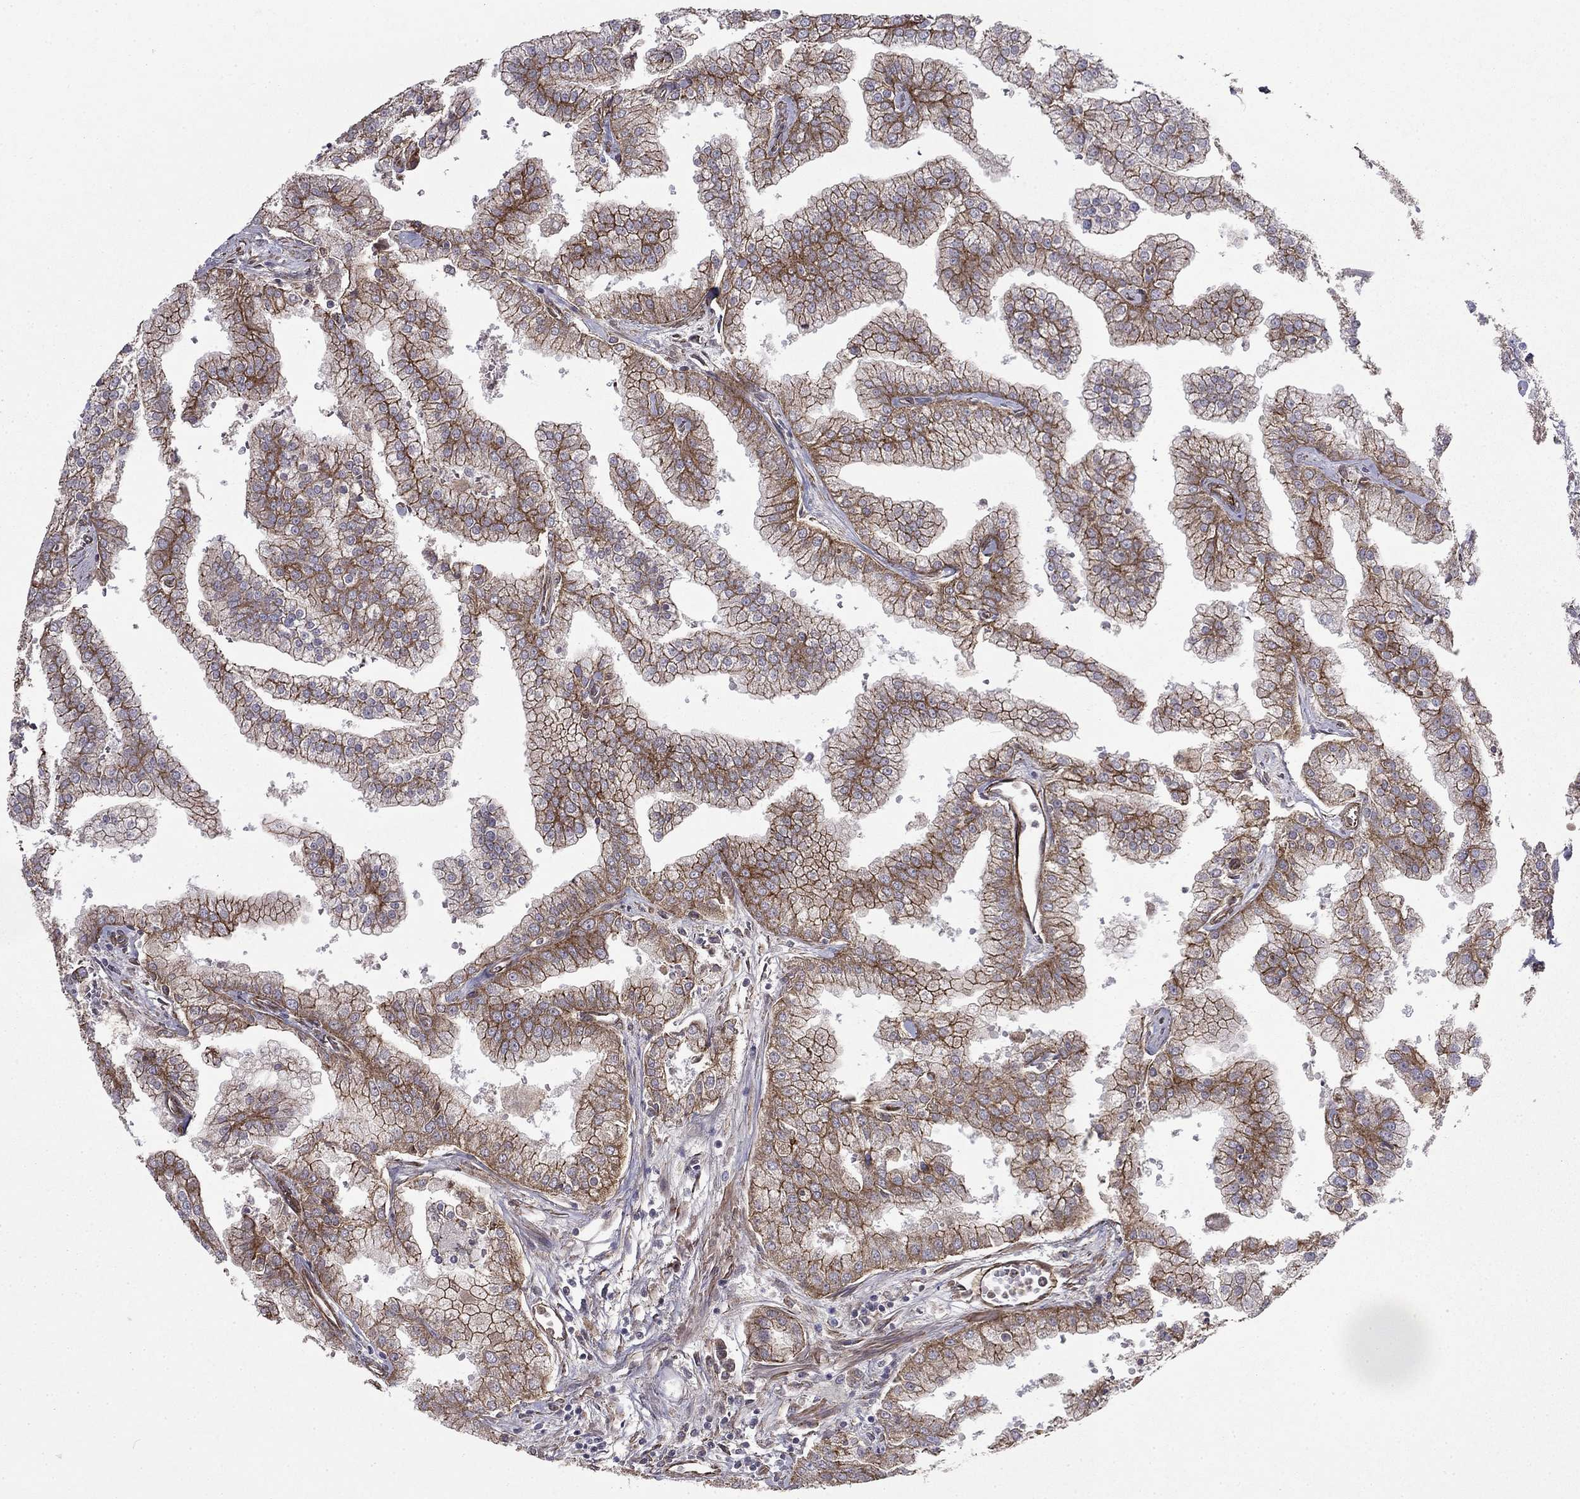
{"staining": {"intensity": "strong", "quantity": ">75%", "location": "cytoplasmic/membranous"}, "tissue": "prostate cancer", "cell_type": "Tumor cells", "image_type": "cancer", "snomed": [{"axis": "morphology", "description": "Adenocarcinoma, NOS"}, {"axis": "topography", "description": "Prostate"}], "caption": "A histopathology image showing strong cytoplasmic/membranous expression in about >75% of tumor cells in prostate cancer, as visualized by brown immunohistochemical staining.", "gene": "SHMT1", "patient": {"sex": "male", "age": 70}}